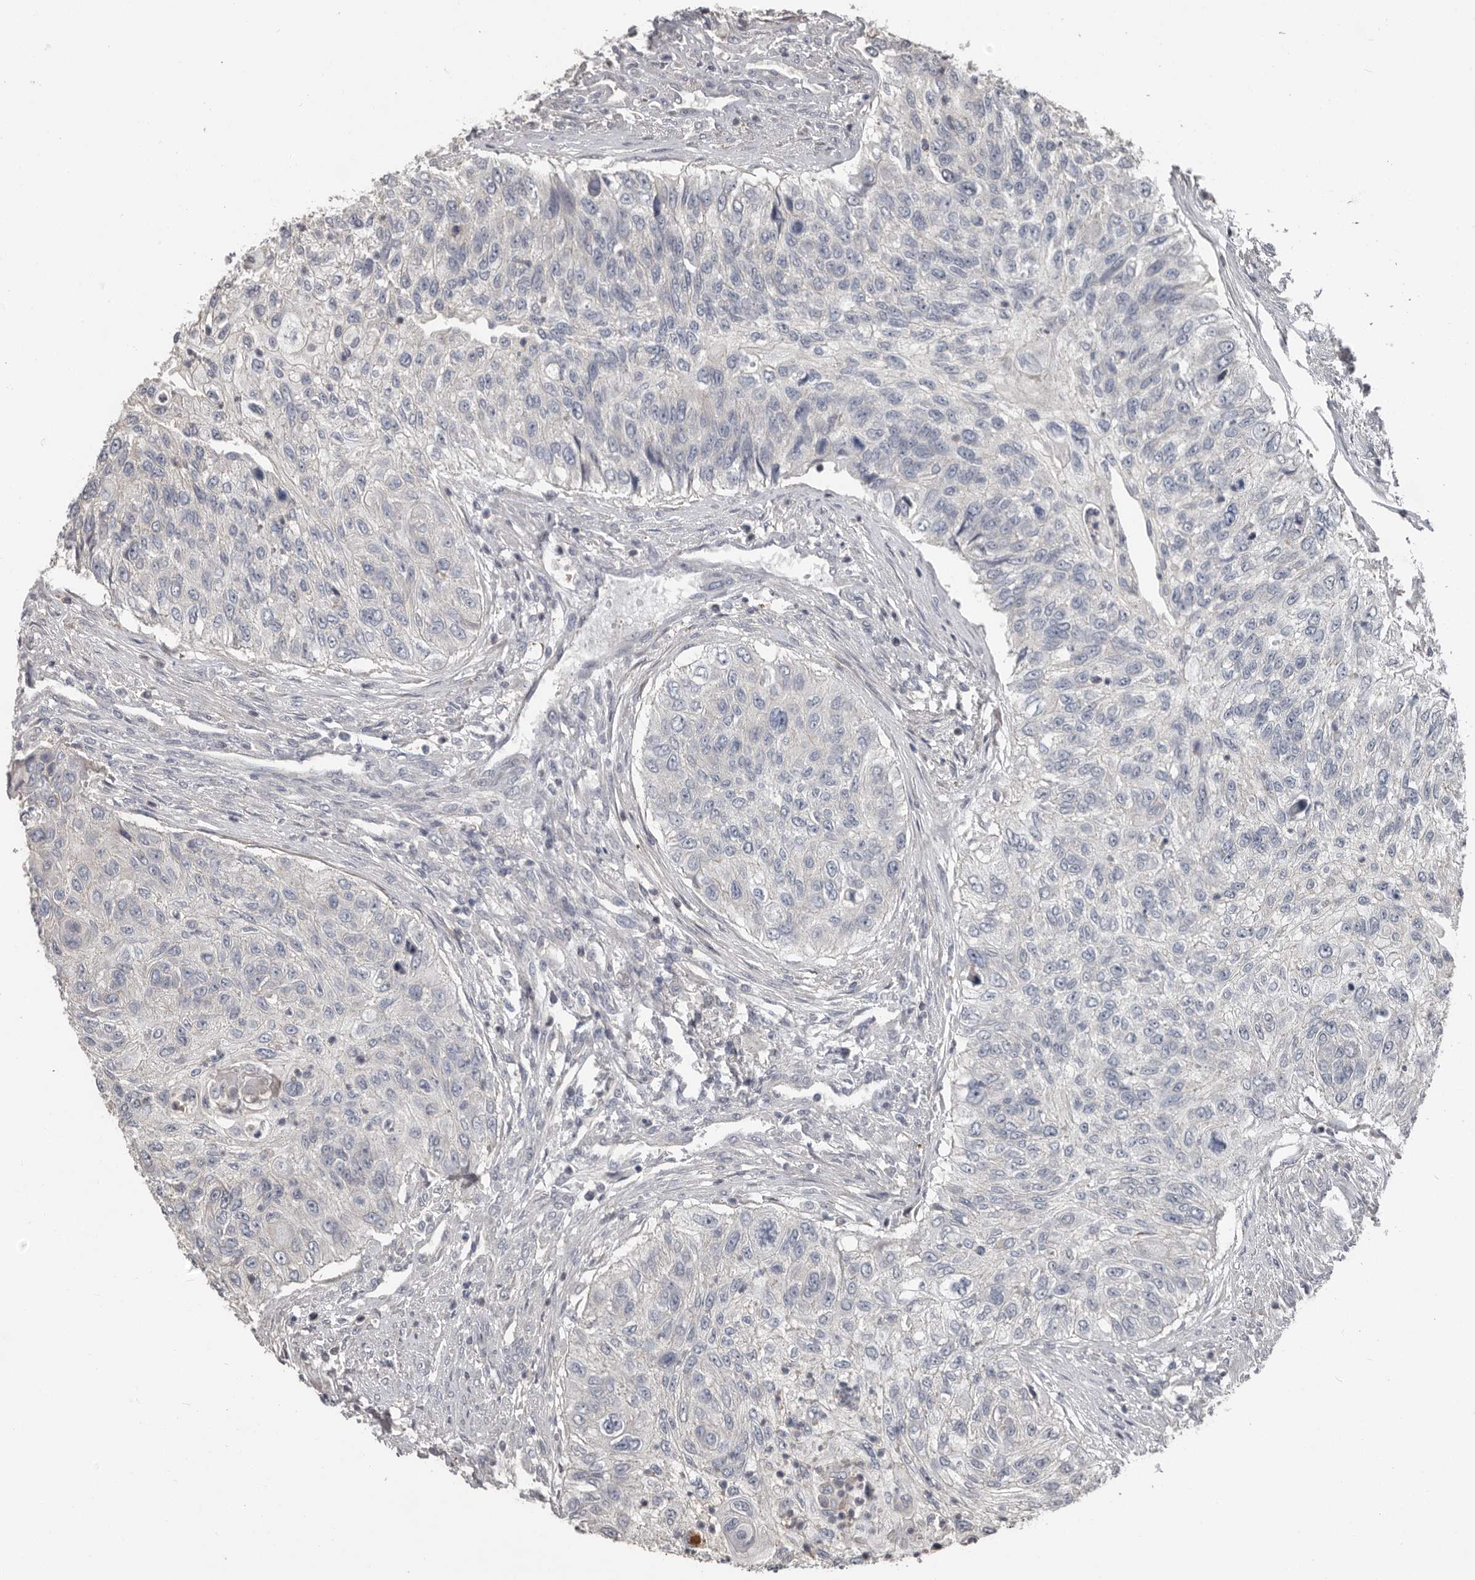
{"staining": {"intensity": "negative", "quantity": "none", "location": "none"}, "tissue": "urothelial cancer", "cell_type": "Tumor cells", "image_type": "cancer", "snomed": [{"axis": "morphology", "description": "Urothelial carcinoma, High grade"}, {"axis": "topography", "description": "Urinary bladder"}], "caption": "Tumor cells show no significant protein staining in urothelial cancer. Brightfield microscopy of immunohistochemistry stained with DAB (brown) and hematoxylin (blue), captured at high magnification.", "gene": "CA6", "patient": {"sex": "female", "age": 60}}